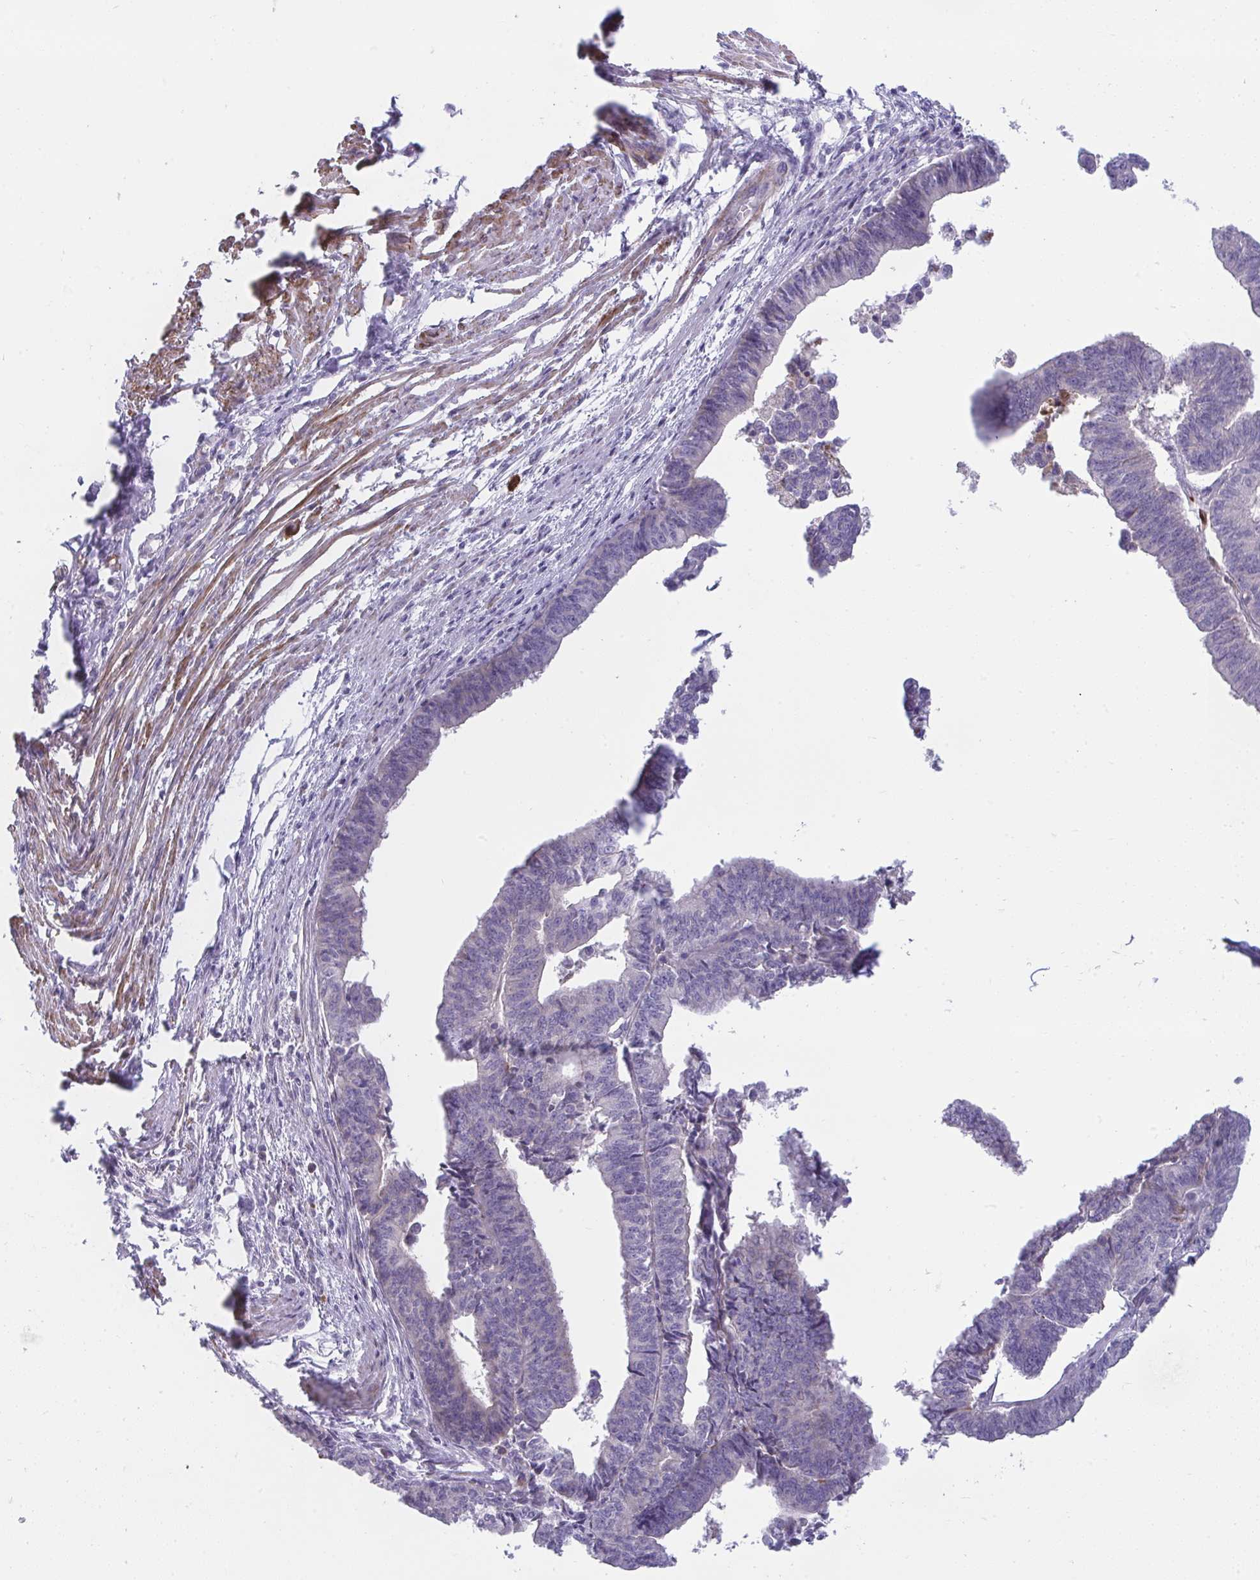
{"staining": {"intensity": "negative", "quantity": "none", "location": "none"}, "tissue": "endometrial cancer", "cell_type": "Tumor cells", "image_type": "cancer", "snomed": [{"axis": "morphology", "description": "Adenocarcinoma, NOS"}, {"axis": "topography", "description": "Endometrium"}], "caption": "Photomicrograph shows no protein positivity in tumor cells of endometrial cancer (adenocarcinoma) tissue.", "gene": "PIGZ", "patient": {"sex": "female", "age": 65}}